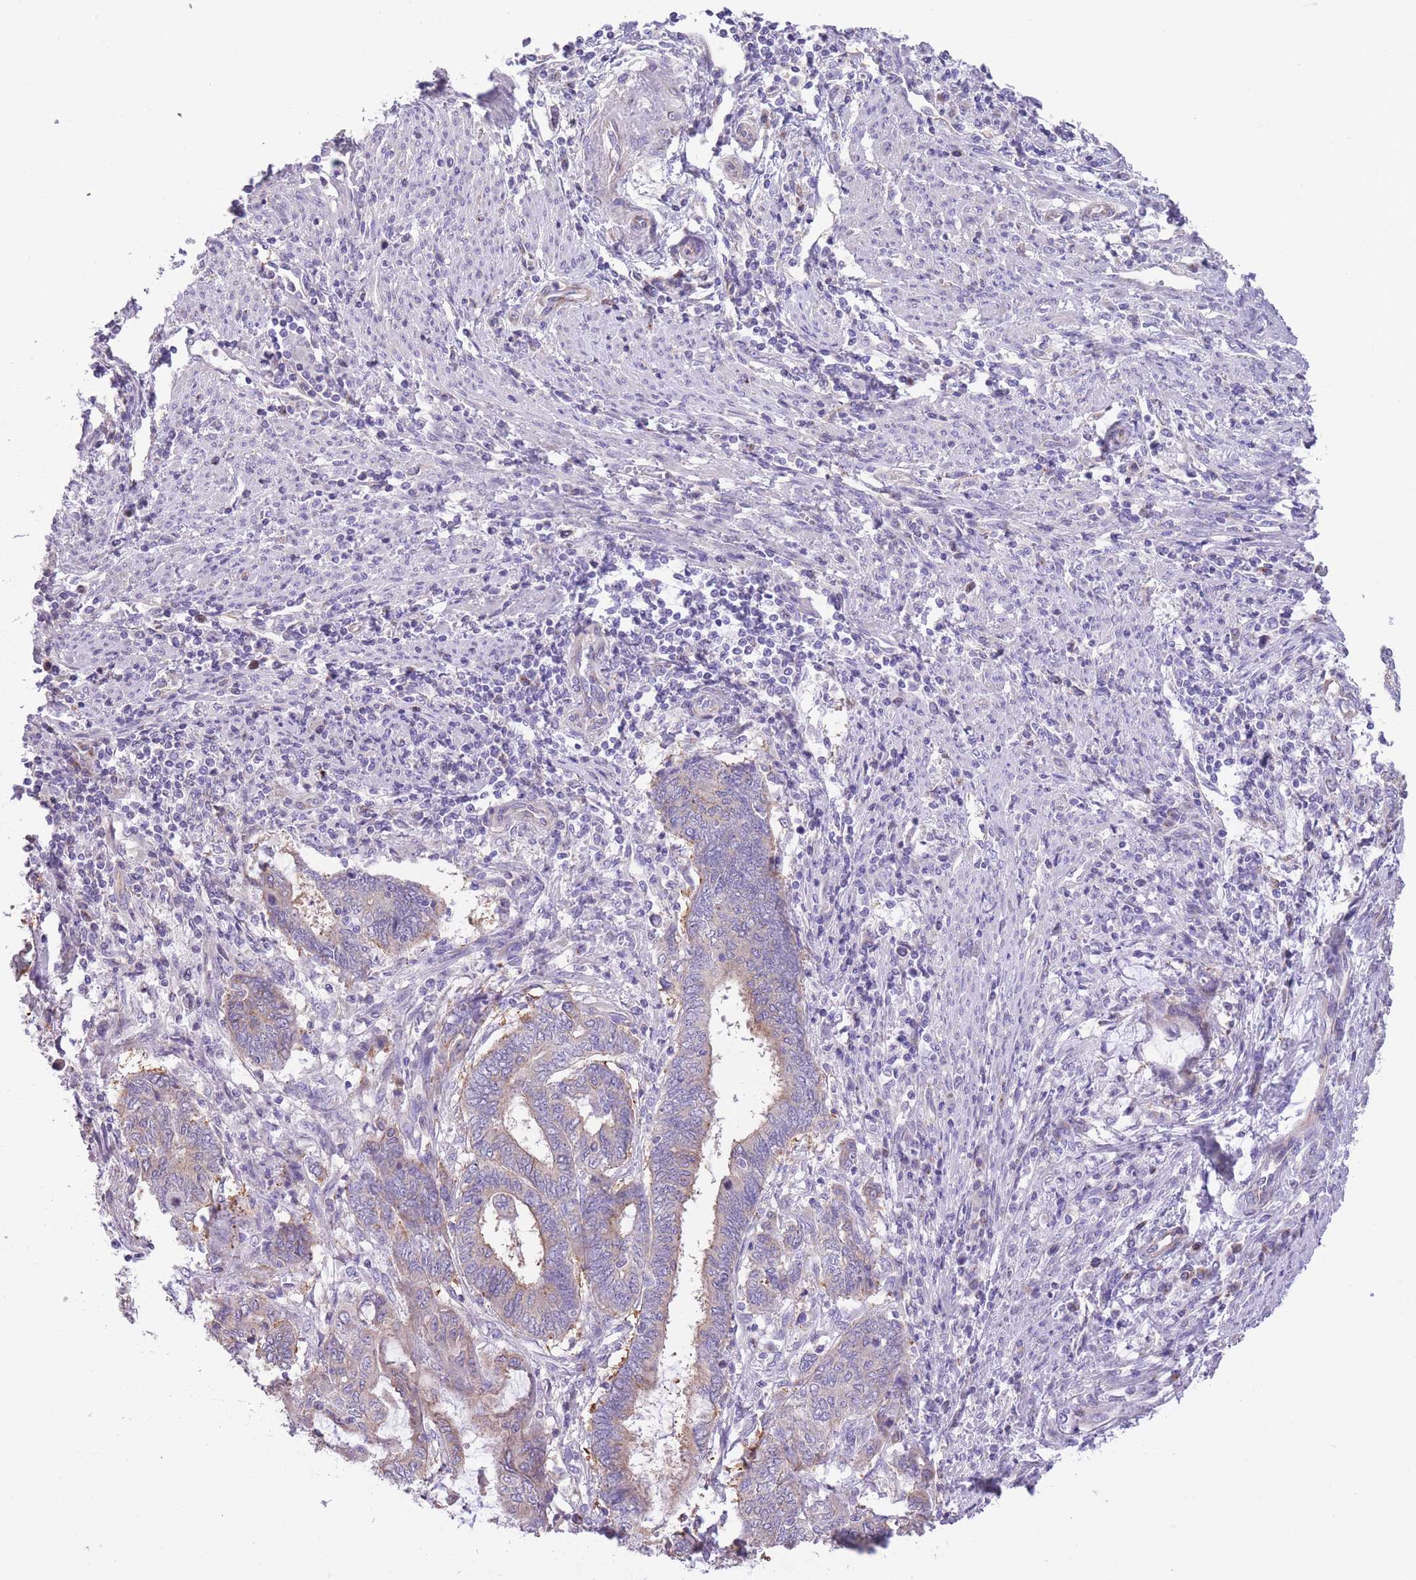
{"staining": {"intensity": "weak", "quantity": "25%-75%", "location": "cytoplasmic/membranous"}, "tissue": "endometrial cancer", "cell_type": "Tumor cells", "image_type": "cancer", "snomed": [{"axis": "morphology", "description": "Adenocarcinoma, NOS"}, {"axis": "topography", "description": "Uterus"}, {"axis": "topography", "description": "Endometrium"}], "caption": "The immunohistochemical stain shows weak cytoplasmic/membranous staining in tumor cells of adenocarcinoma (endometrial) tissue.", "gene": "RHOU", "patient": {"sex": "female", "age": 70}}